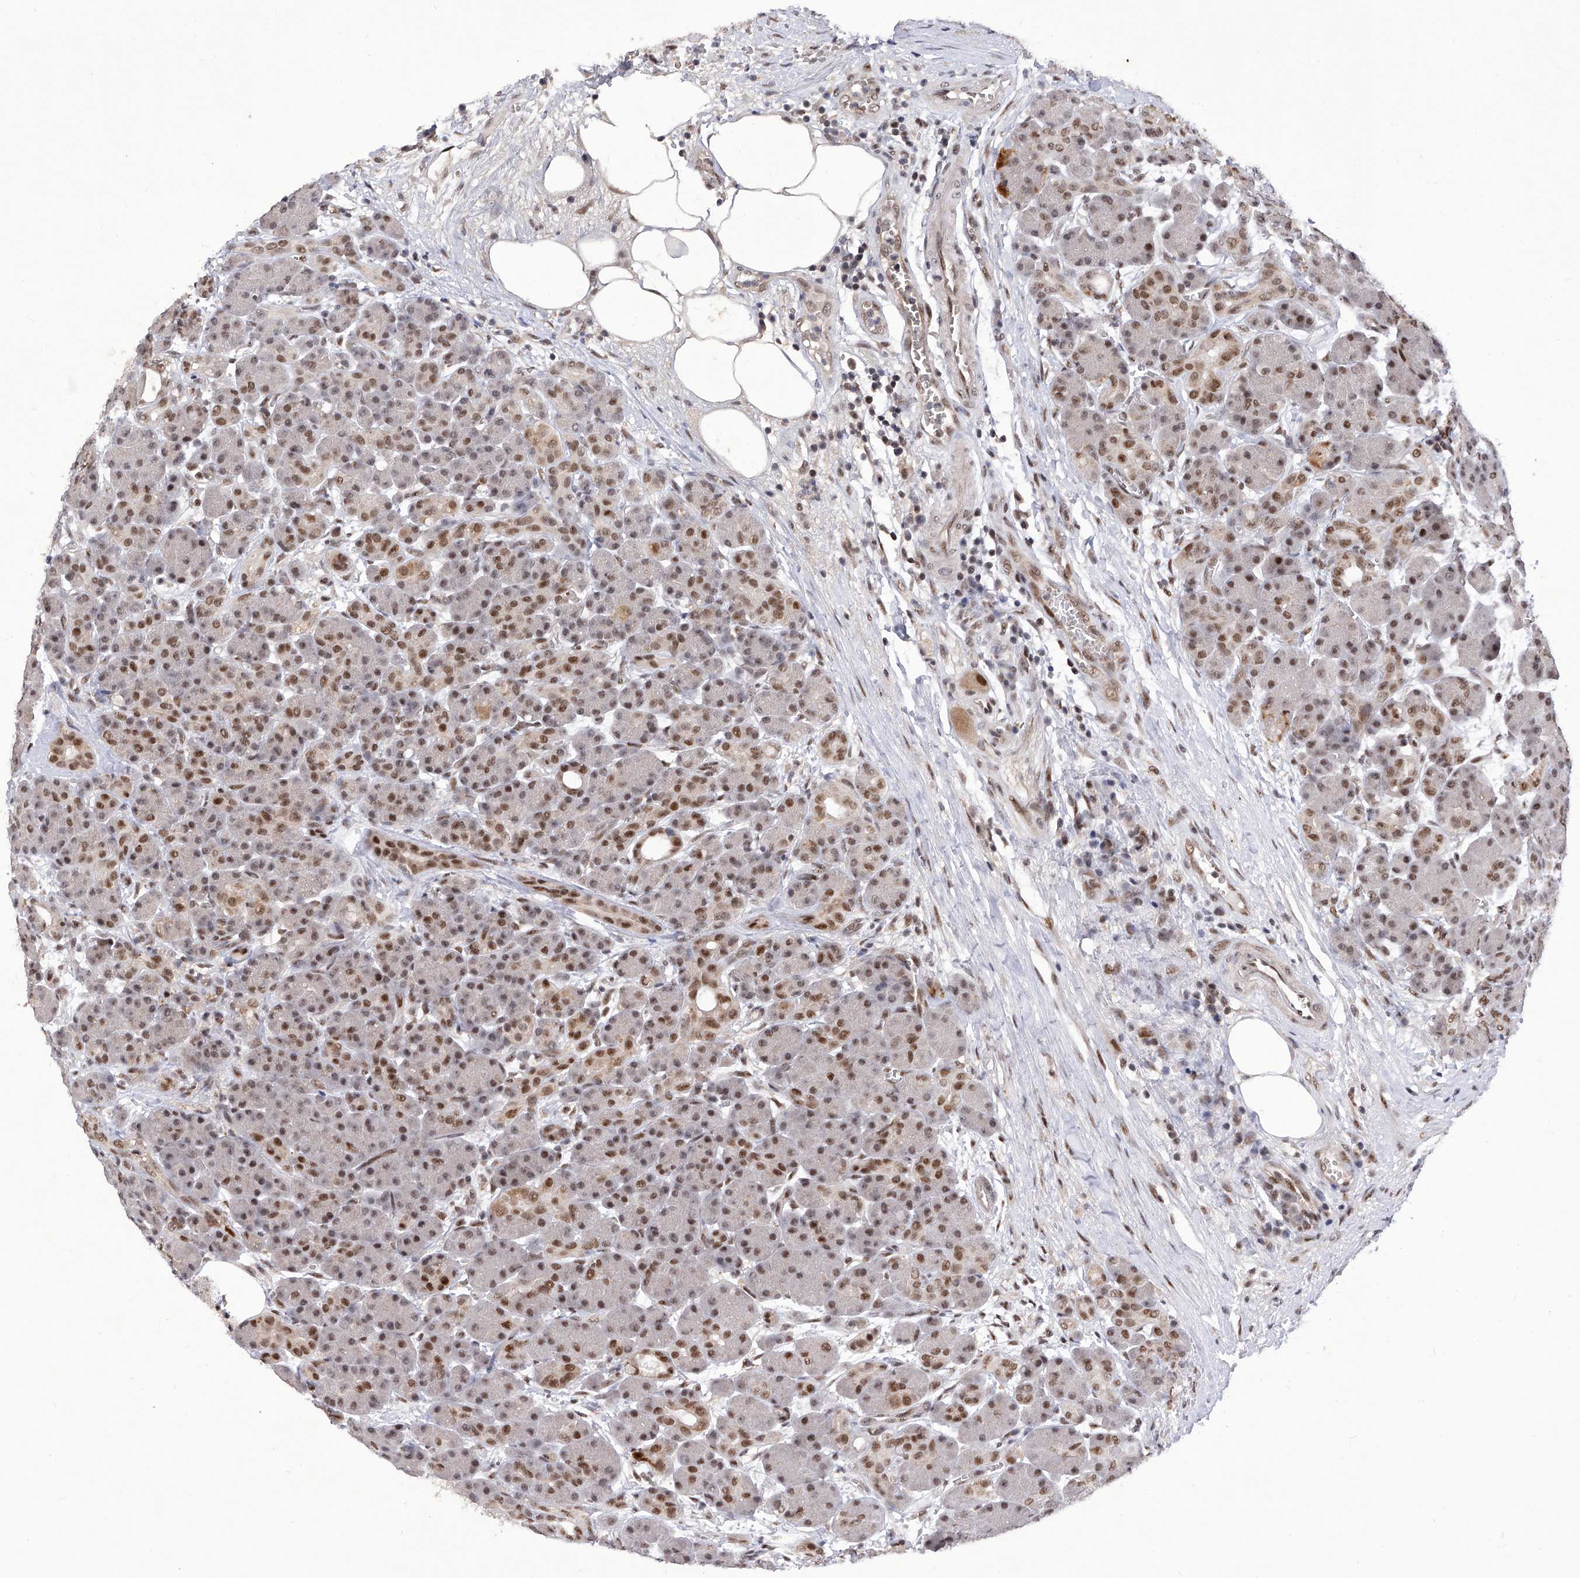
{"staining": {"intensity": "moderate", "quantity": ">75%", "location": "nuclear"}, "tissue": "pancreas", "cell_type": "Exocrine glandular cells", "image_type": "normal", "snomed": [{"axis": "morphology", "description": "Normal tissue, NOS"}, {"axis": "topography", "description": "Pancreas"}], "caption": "A medium amount of moderate nuclear staining is appreciated in about >75% of exocrine glandular cells in normal pancreas.", "gene": "RAD54L", "patient": {"sex": "male", "age": 63}}